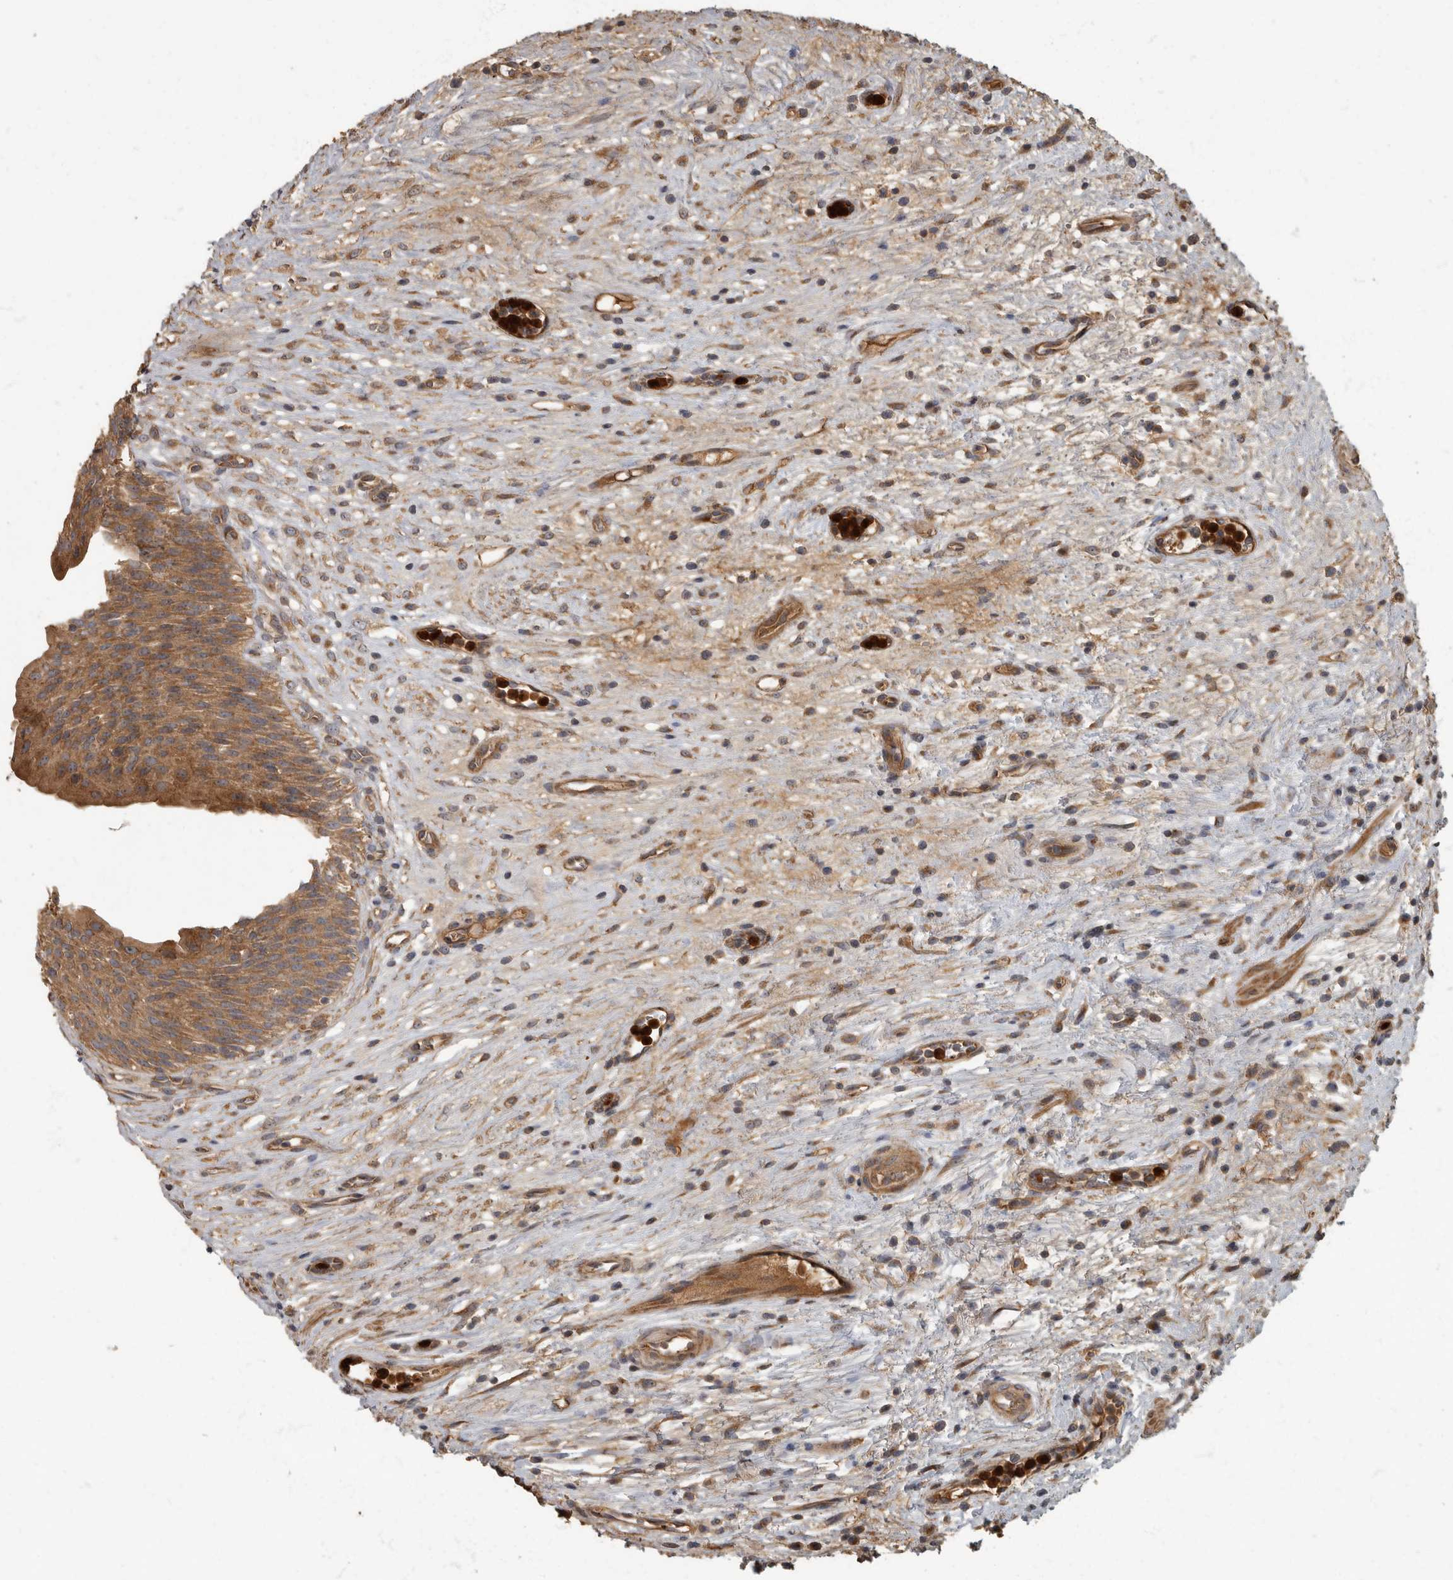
{"staining": {"intensity": "strong", "quantity": ">75%", "location": "cytoplasmic/membranous"}, "tissue": "urothelial cancer", "cell_type": "Tumor cells", "image_type": "cancer", "snomed": [{"axis": "morphology", "description": "Normal tissue, NOS"}, {"axis": "morphology", "description": "Urothelial carcinoma, Low grade"}, {"axis": "topography", "description": "Smooth muscle"}, {"axis": "topography", "description": "Urinary bladder"}], "caption": "This micrograph exhibits urothelial cancer stained with immunohistochemistry (IHC) to label a protein in brown. The cytoplasmic/membranous of tumor cells show strong positivity for the protein. Nuclei are counter-stained blue.", "gene": "DAAM1", "patient": {"sex": "male", "age": 60}}